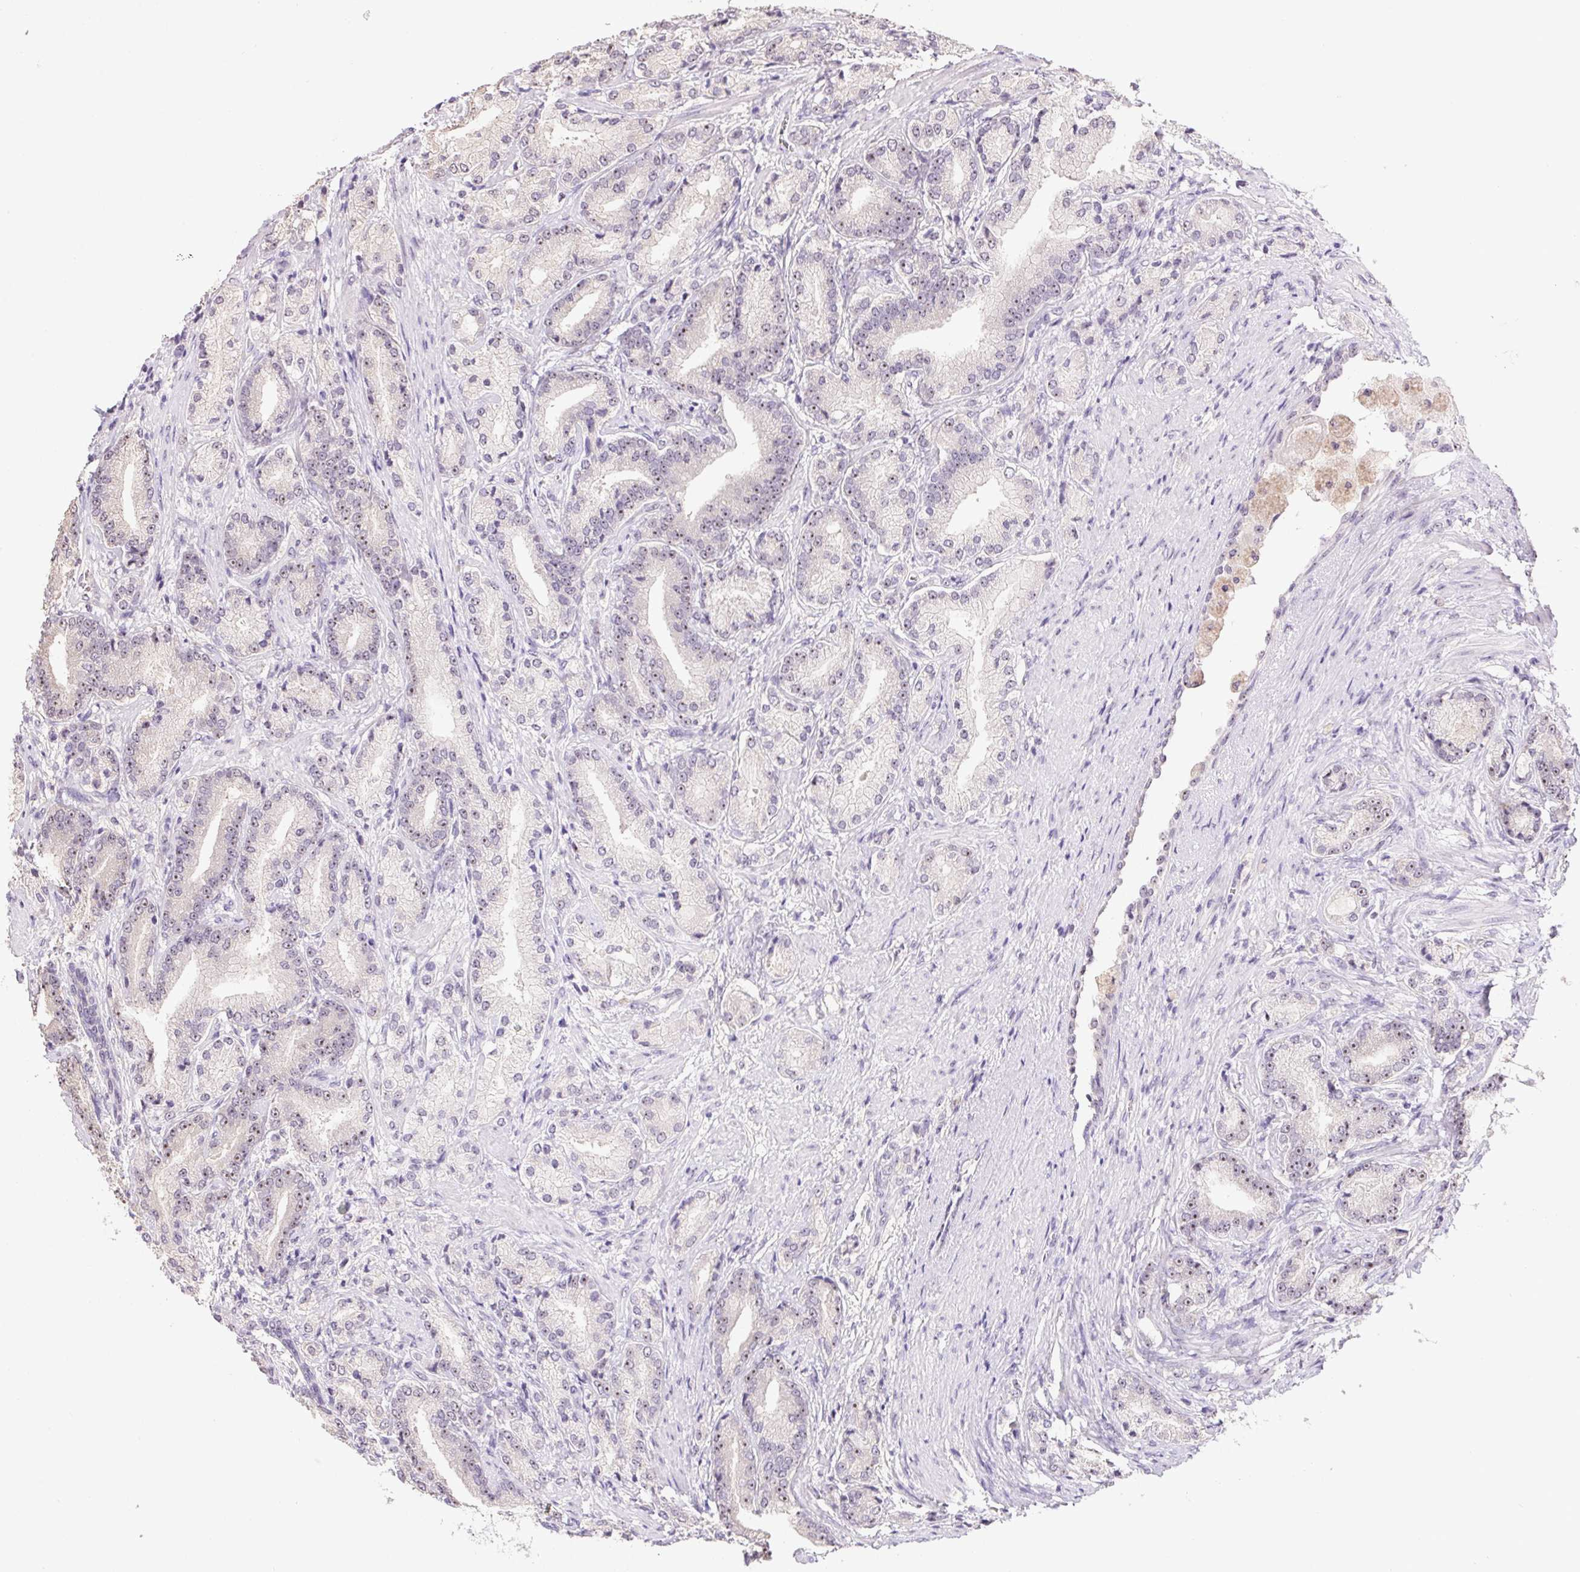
{"staining": {"intensity": "weak", "quantity": "25%-75%", "location": "nuclear"}, "tissue": "prostate cancer", "cell_type": "Tumor cells", "image_type": "cancer", "snomed": [{"axis": "morphology", "description": "Adenocarcinoma, High grade"}, {"axis": "topography", "description": "Prostate and seminal vesicle, NOS"}], "caption": "Tumor cells reveal weak nuclear expression in approximately 25%-75% of cells in prostate high-grade adenocarcinoma.", "gene": "BATF2", "patient": {"sex": "male", "age": 61}}